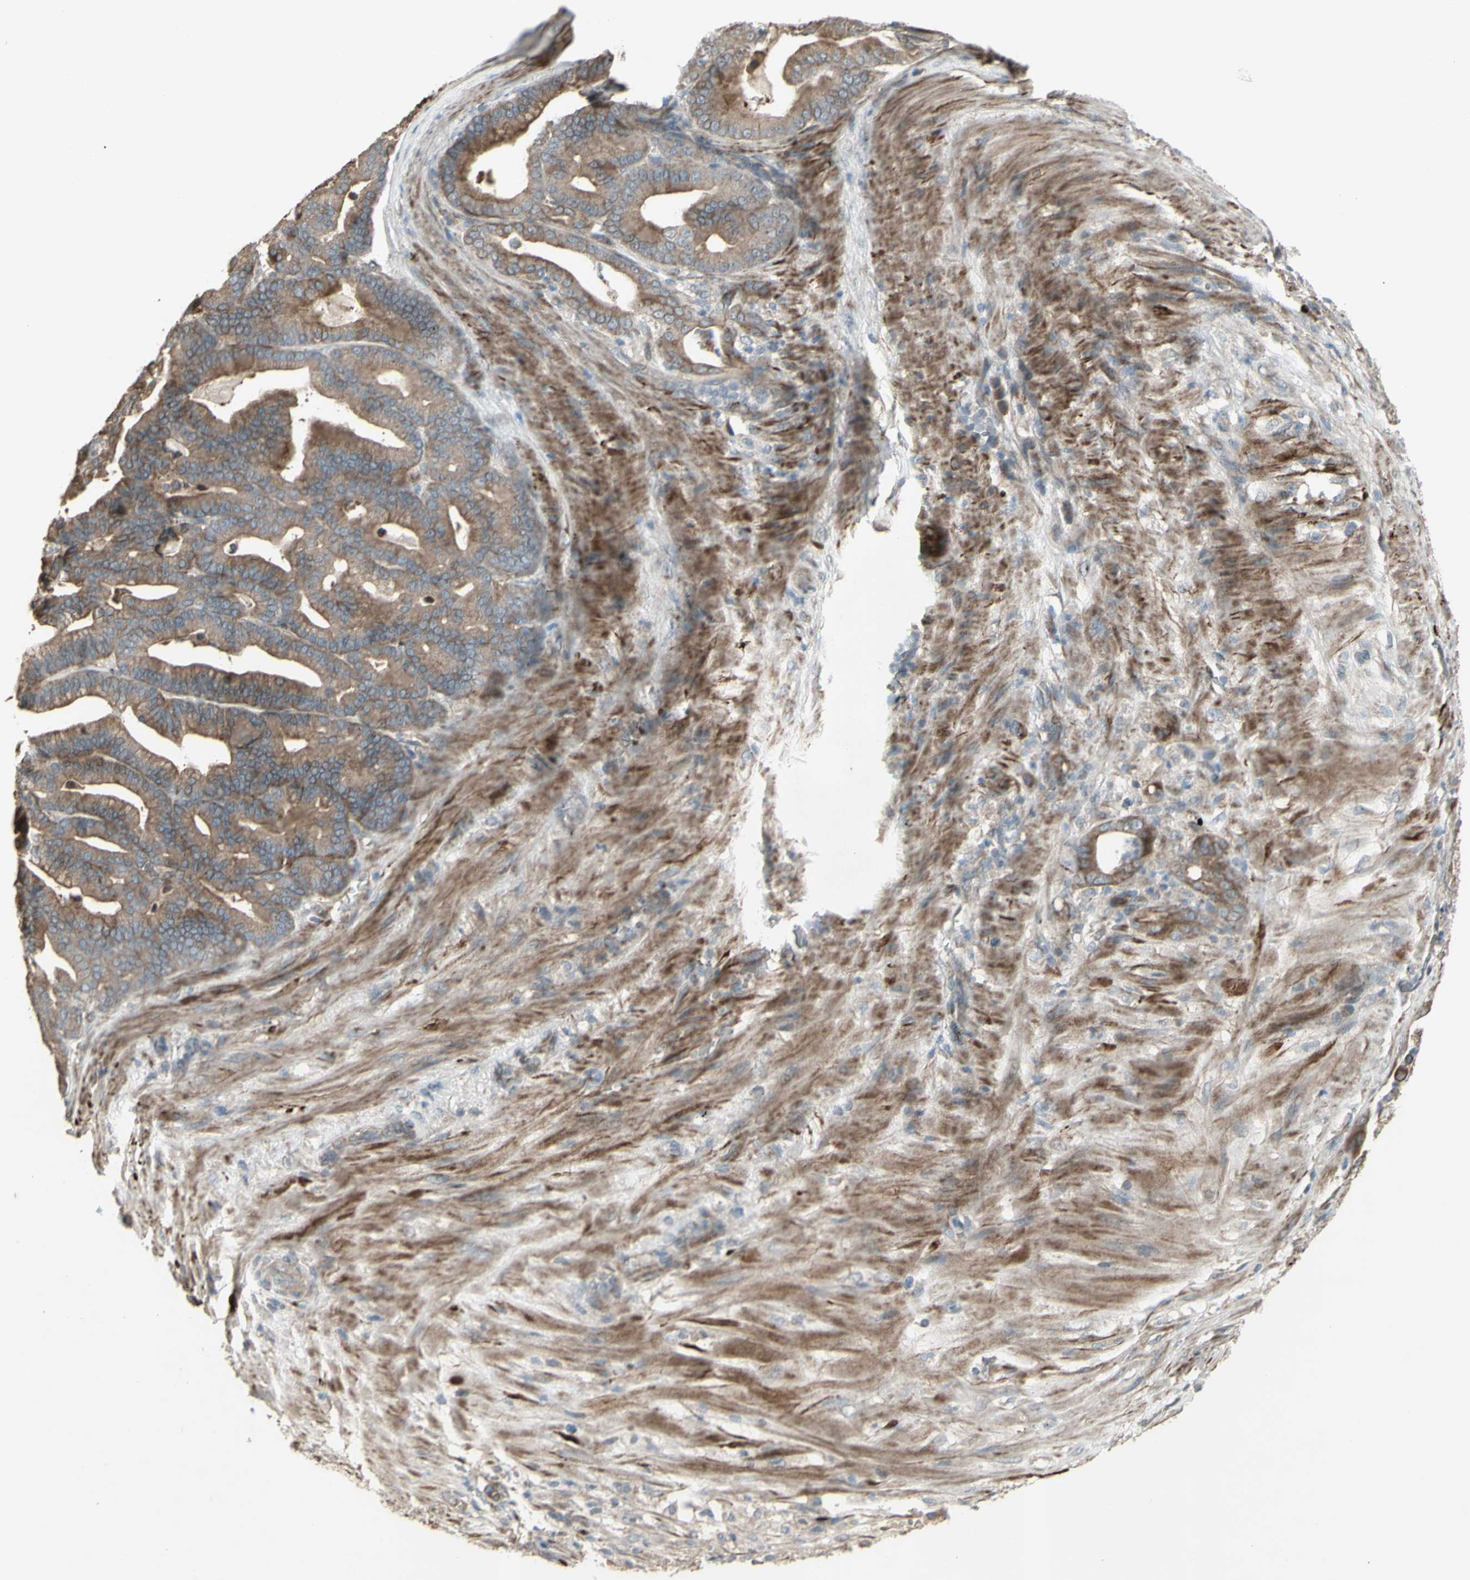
{"staining": {"intensity": "moderate", "quantity": ">75%", "location": "cytoplasmic/membranous"}, "tissue": "pancreatic cancer", "cell_type": "Tumor cells", "image_type": "cancer", "snomed": [{"axis": "morphology", "description": "Adenocarcinoma, NOS"}, {"axis": "topography", "description": "Pancreas"}], "caption": "A photomicrograph of human pancreatic cancer stained for a protein reveals moderate cytoplasmic/membranous brown staining in tumor cells.", "gene": "GRAMD1B", "patient": {"sex": "male", "age": 63}}